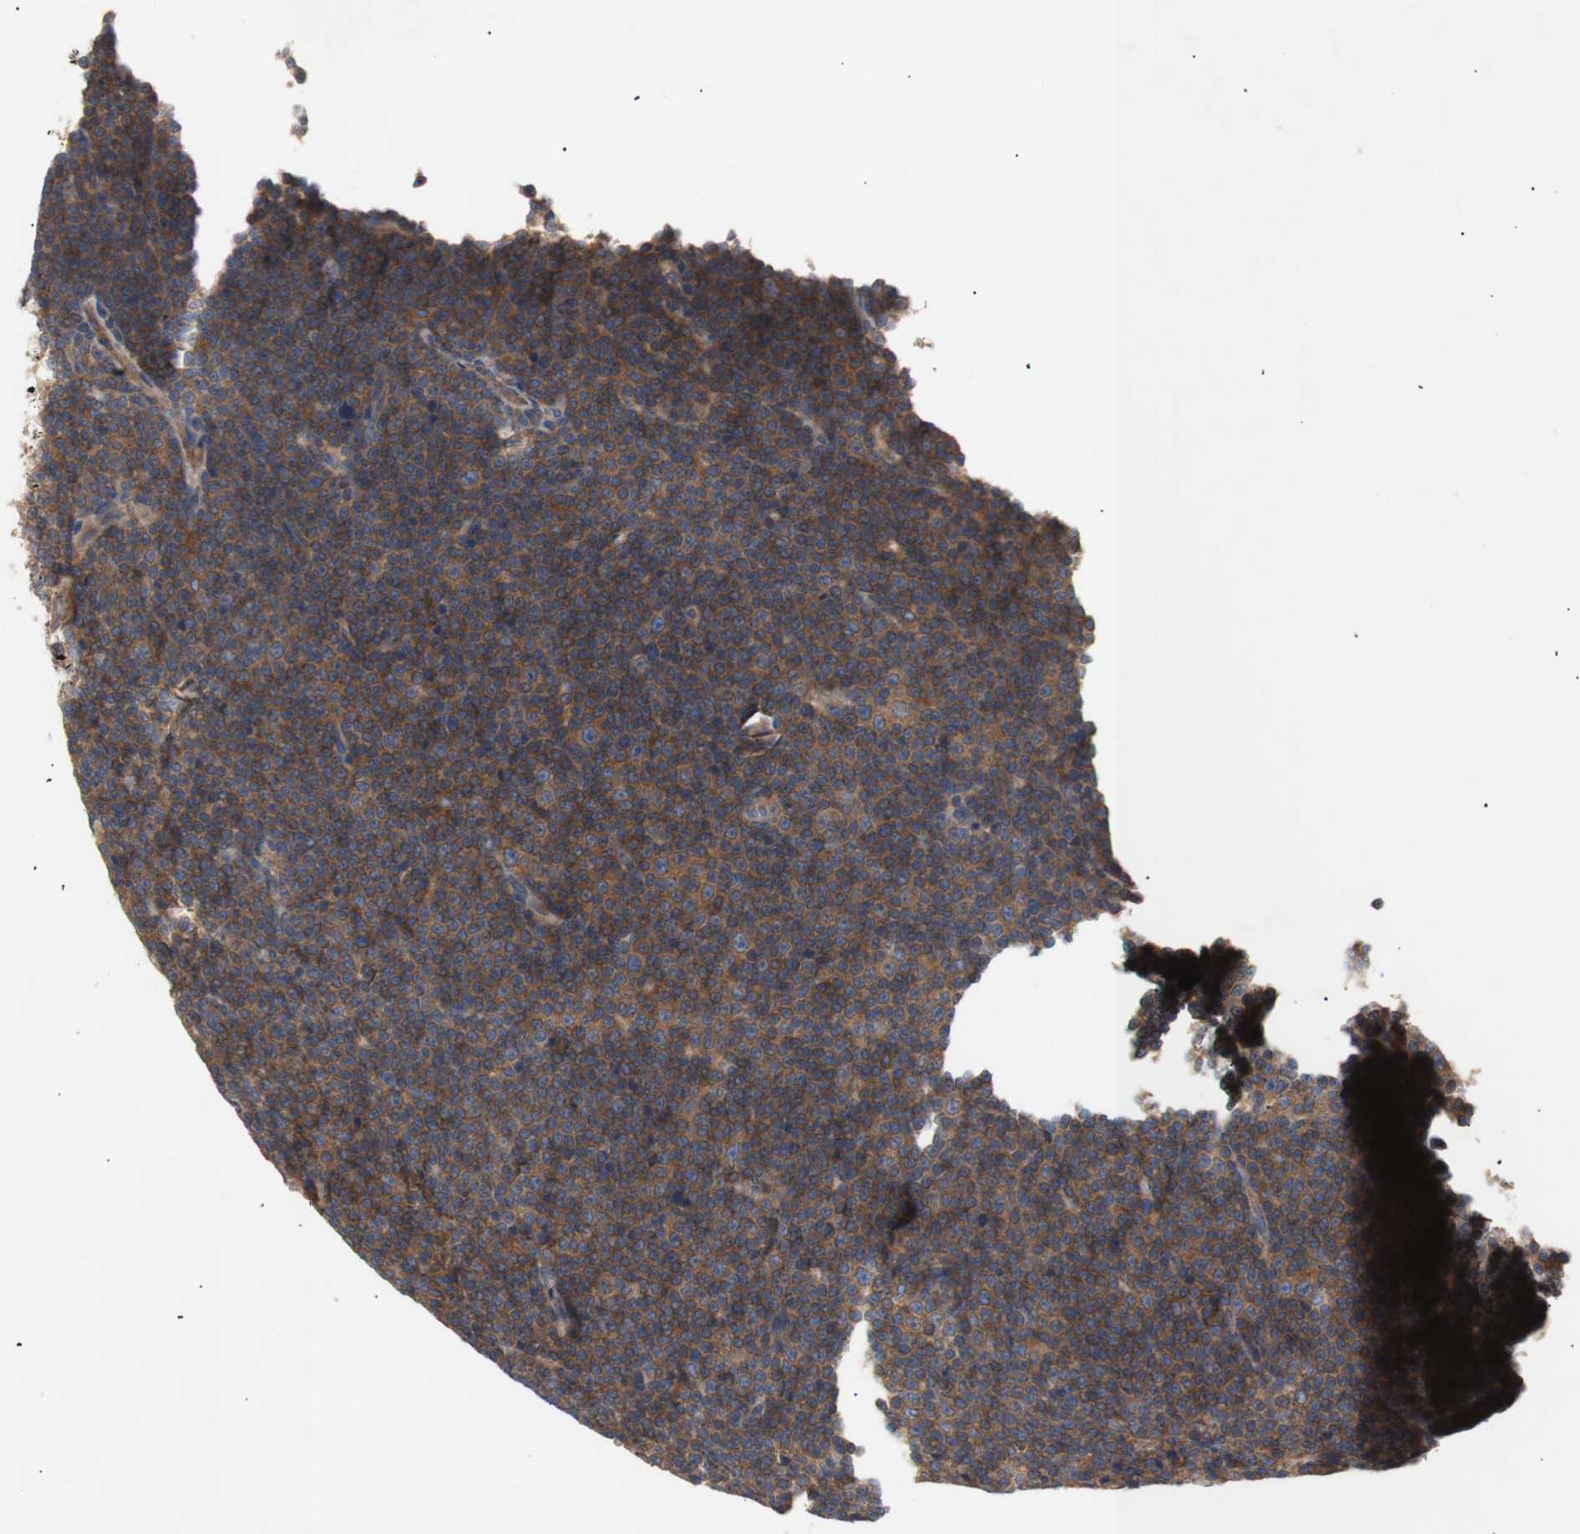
{"staining": {"intensity": "weak", "quantity": ">75%", "location": "cytoplasmic/membranous"}, "tissue": "lymphoma", "cell_type": "Tumor cells", "image_type": "cancer", "snomed": [{"axis": "morphology", "description": "Malignant lymphoma, non-Hodgkin's type, Low grade"}, {"axis": "topography", "description": "Lymph node"}], "caption": "The image displays immunohistochemical staining of lymphoma. There is weak cytoplasmic/membranous staining is seen in approximately >75% of tumor cells.", "gene": "IKBKG", "patient": {"sex": "female", "age": 67}}